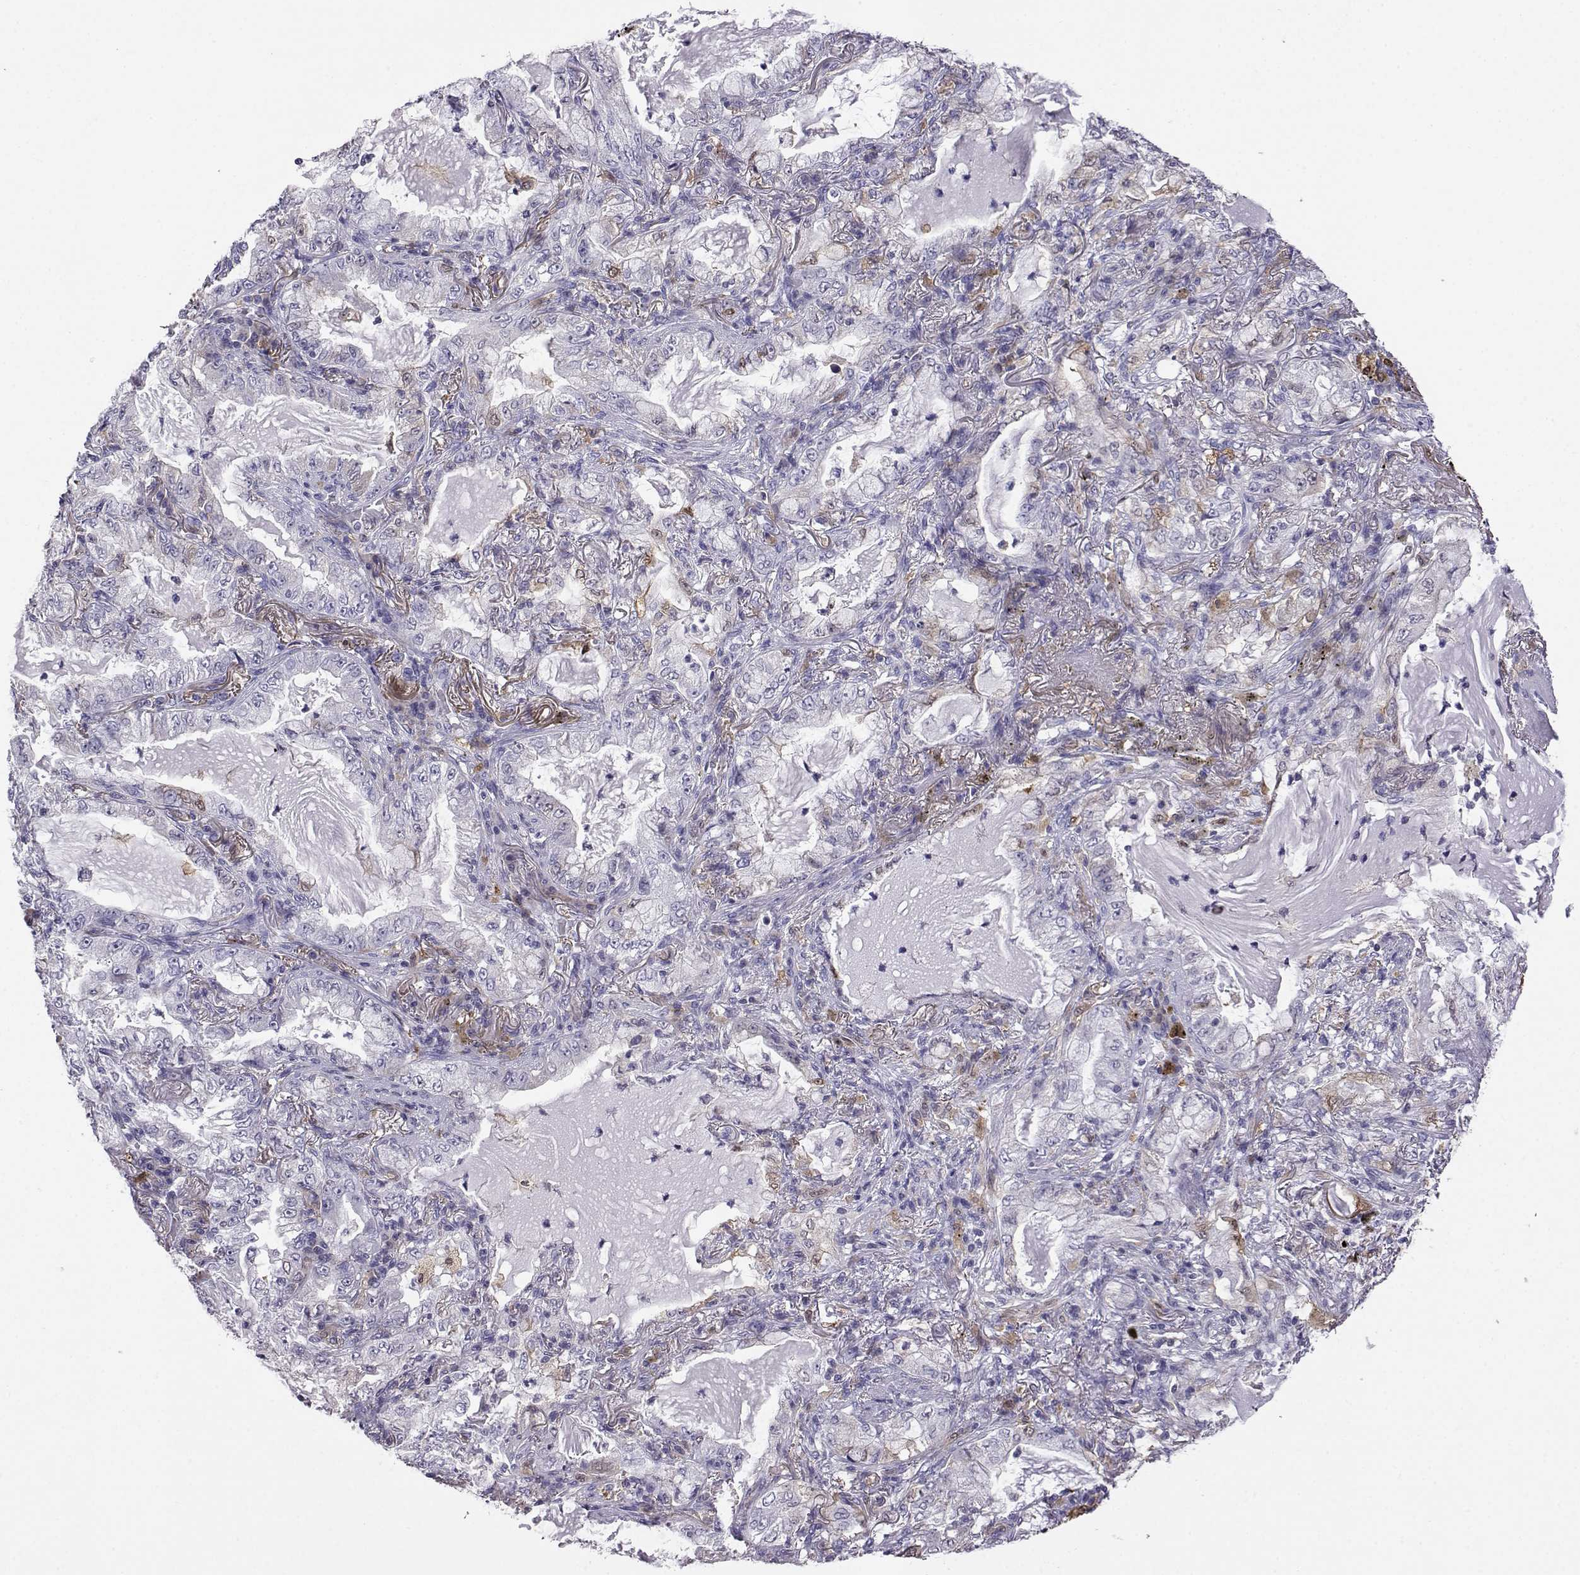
{"staining": {"intensity": "negative", "quantity": "none", "location": "none"}, "tissue": "lung cancer", "cell_type": "Tumor cells", "image_type": "cancer", "snomed": [{"axis": "morphology", "description": "Adenocarcinoma, NOS"}, {"axis": "topography", "description": "Lung"}], "caption": "The IHC photomicrograph has no significant positivity in tumor cells of lung adenocarcinoma tissue.", "gene": "AKR1B1", "patient": {"sex": "female", "age": 73}}